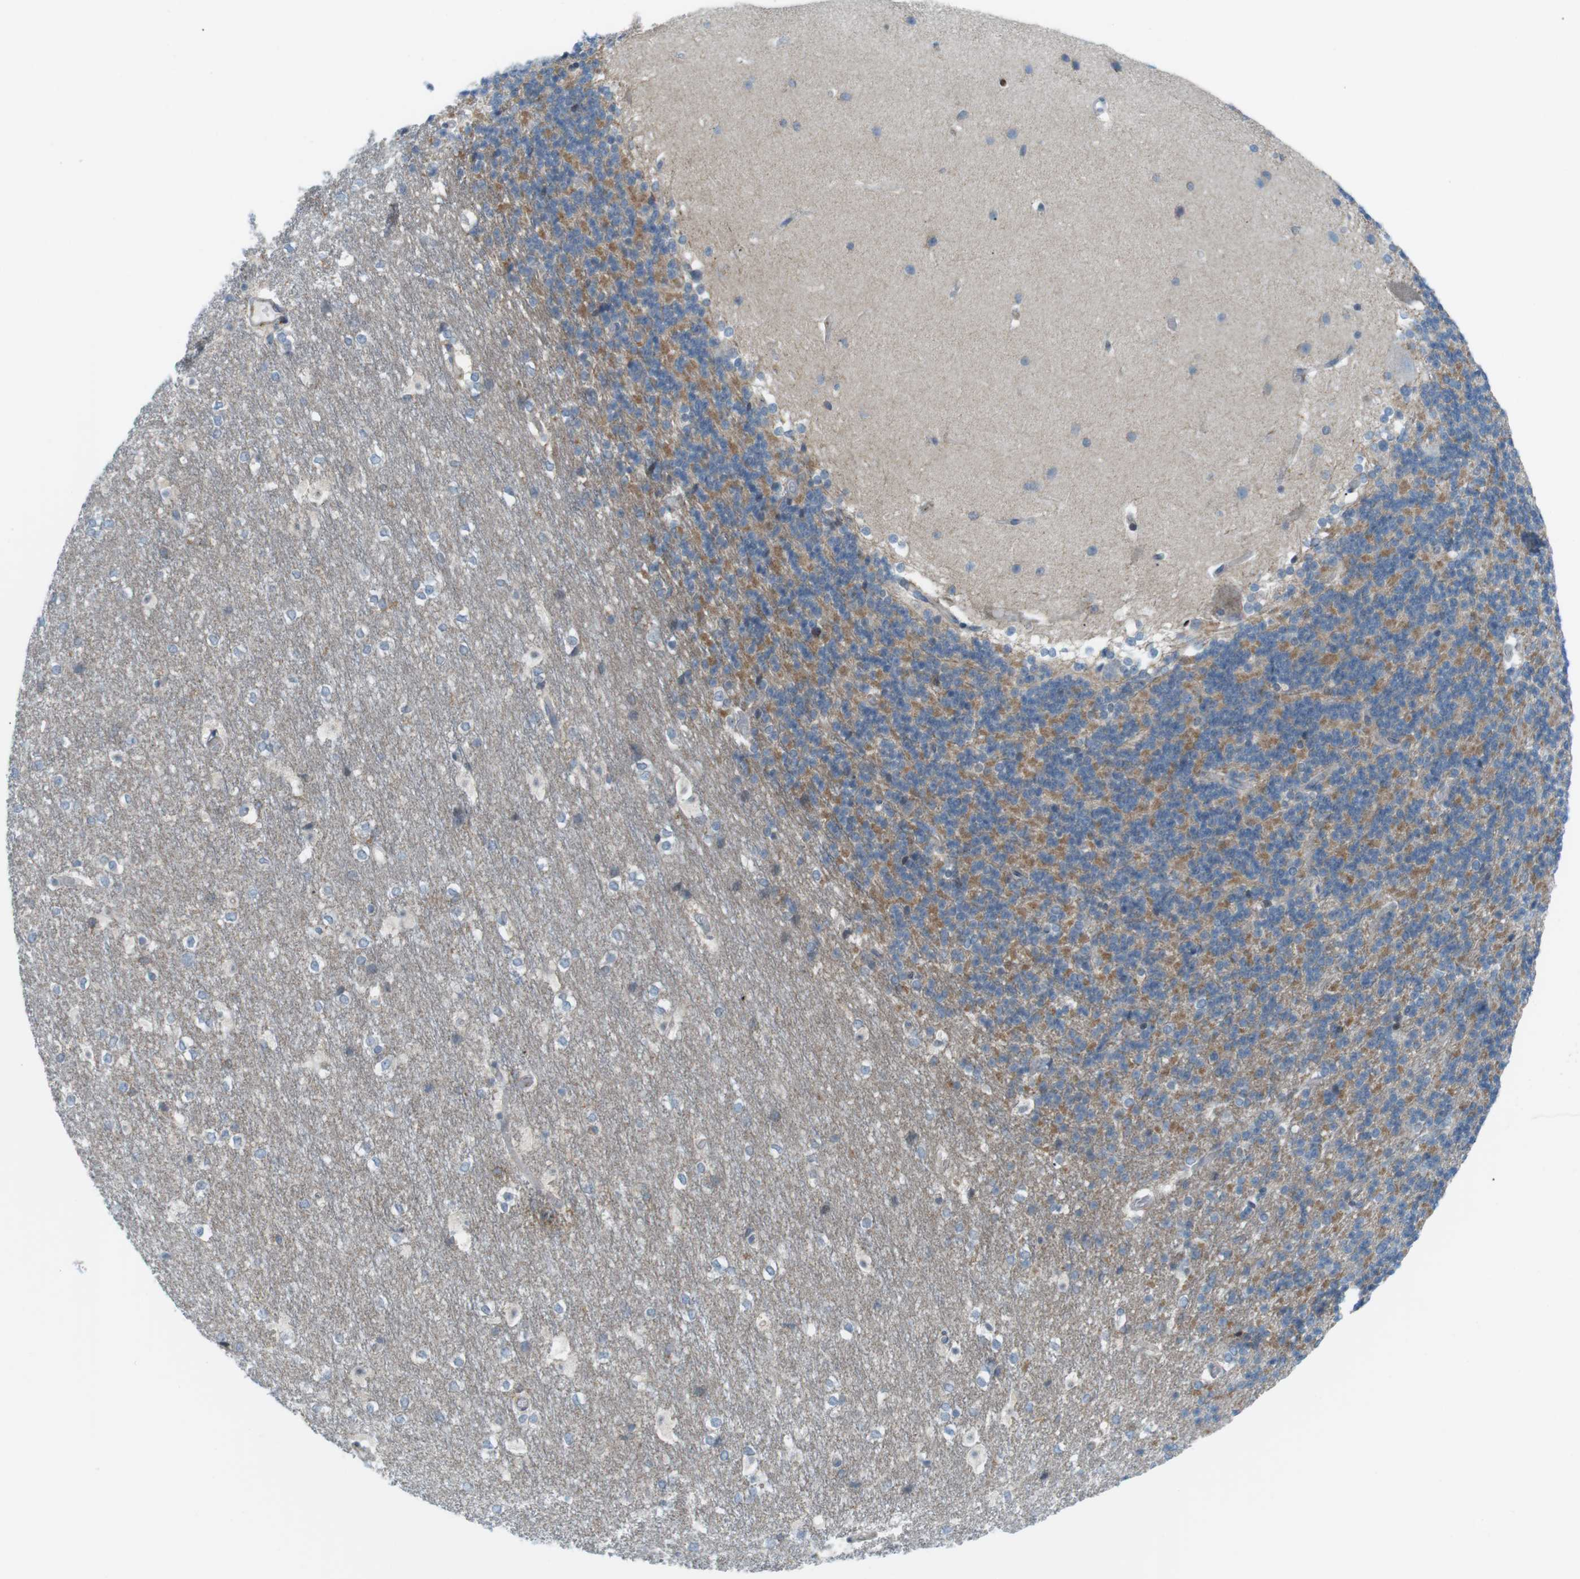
{"staining": {"intensity": "moderate", "quantity": "25%-75%", "location": "cytoplasmic/membranous"}, "tissue": "cerebellum", "cell_type": "Cells in granular layer", "image_type": "normal", "snomed": [{"axis": "morphology", "description": "Normal tissue, NOS"}, {"axis": "topography", "description": "Cerebellum"}], "caption": "High-power microscopy captured an immunohistochemistry (IHC) histopathology image of normal cerebellum, revealing moderate cytoplasmic/membranous staining in about 25%-75% of cells in granular layer. Using DAB (brown) and hematoxylin (blue) stains, captured at high magnification using brightfield microscopy.", "gene": "FLII", "patient": {"sex": "female", "age": 19}}